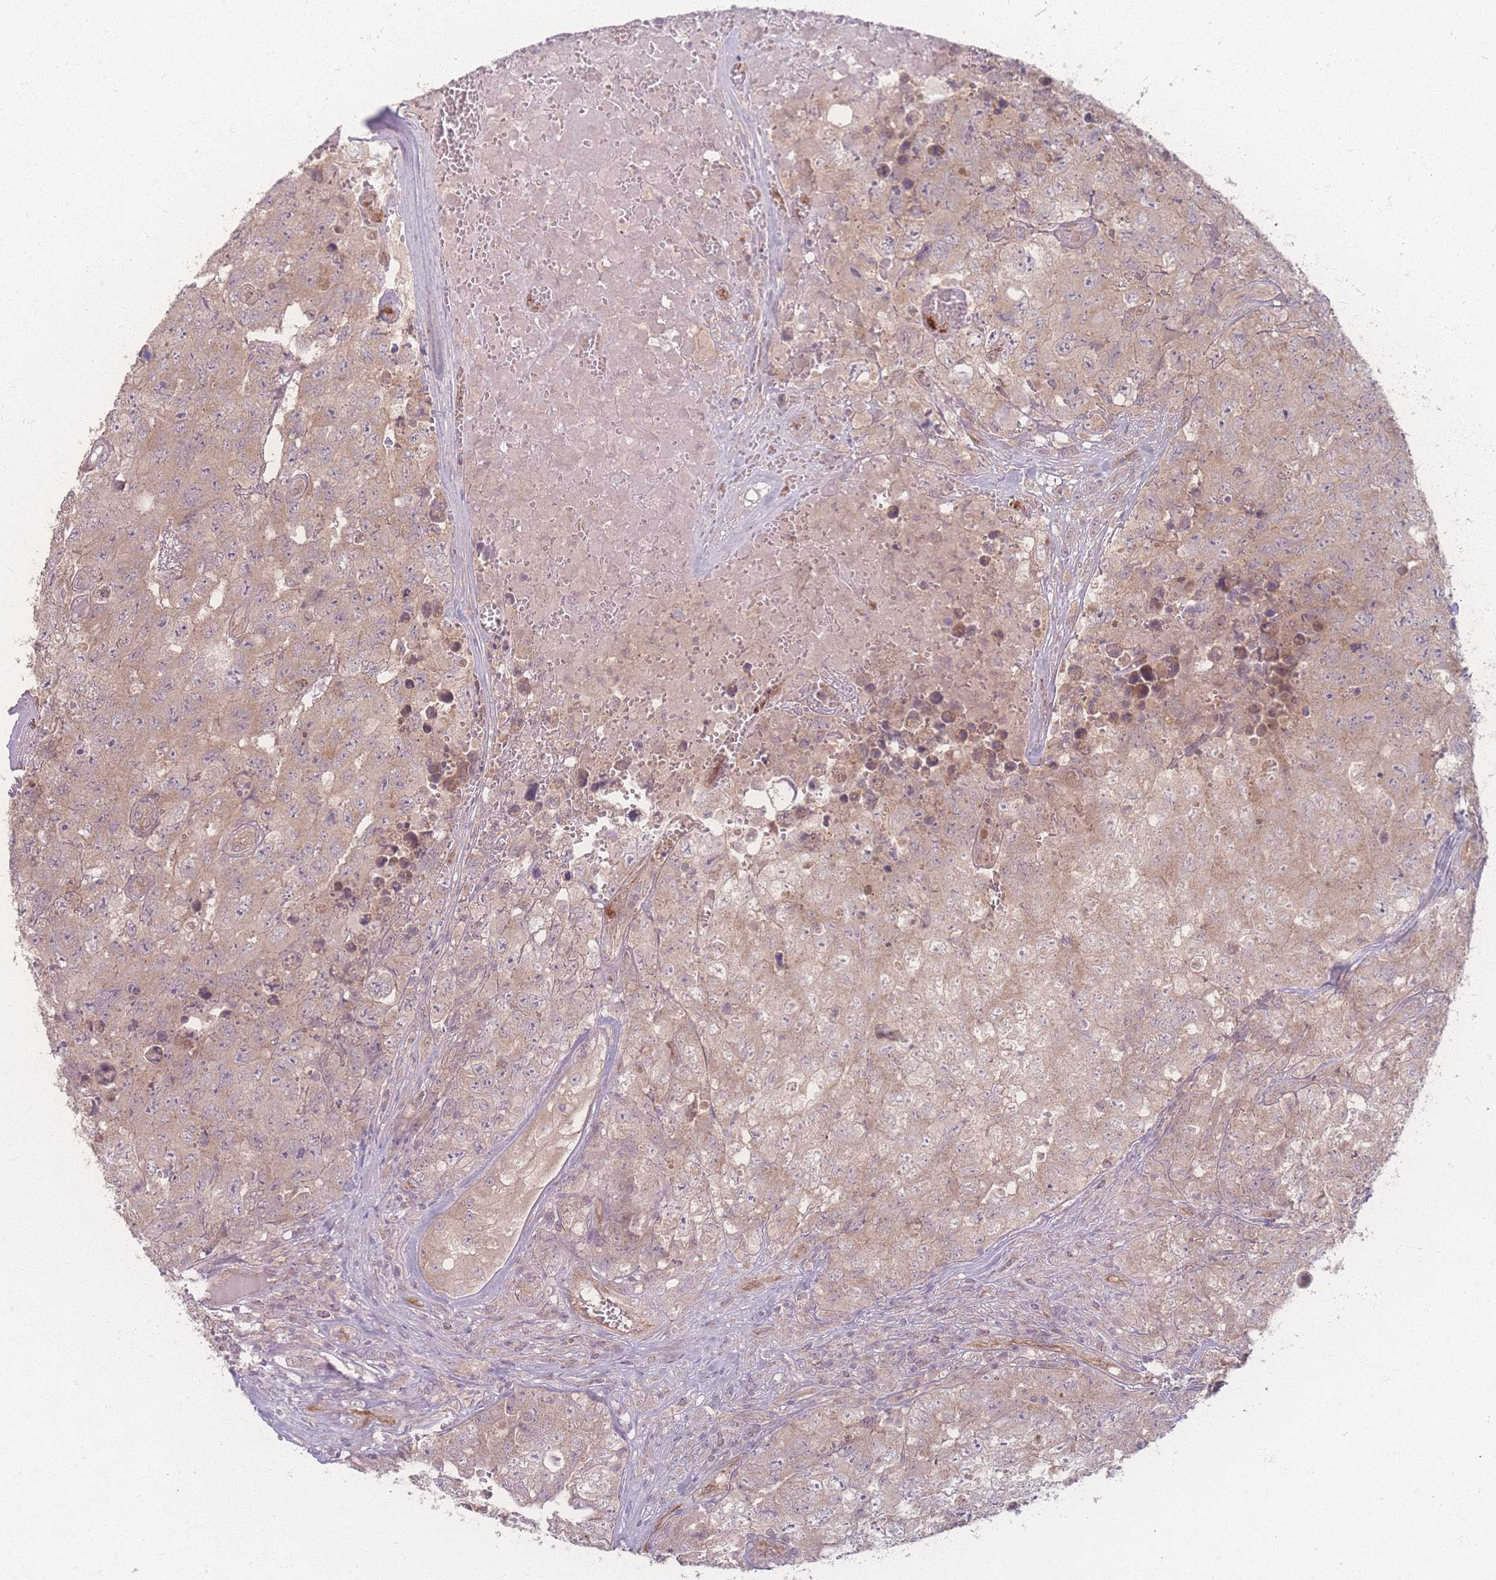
{"staining": {"intensity": "weak", "quantity": ">75%", "location": "cytoplasmic/membranous"}, "tissue": "testis cancer", "cell_type": "Tumor cells", "image_type": "cancer", "snomed": [{"axis": "morphology", "description": "Carcinoma, Embryonal, NOS"}, {"axis": "topography", "description": "Testis"}], "caption": "DAB (3,3'-diaminobenzidine) immunohistochemical staining of human testis cancer (embryonal carcinoma) reveals weak cytoplasmic/membranous protein staining in about >75% of tumor cells. The staining is performed using DAB (3,3'-diaminobenzidine) brown chromogen to label protein expression. The nuclei are counter-stained blue using hematoxylin.", "gene": "INSR", "patient": {"sex": "male", "age": 31}}